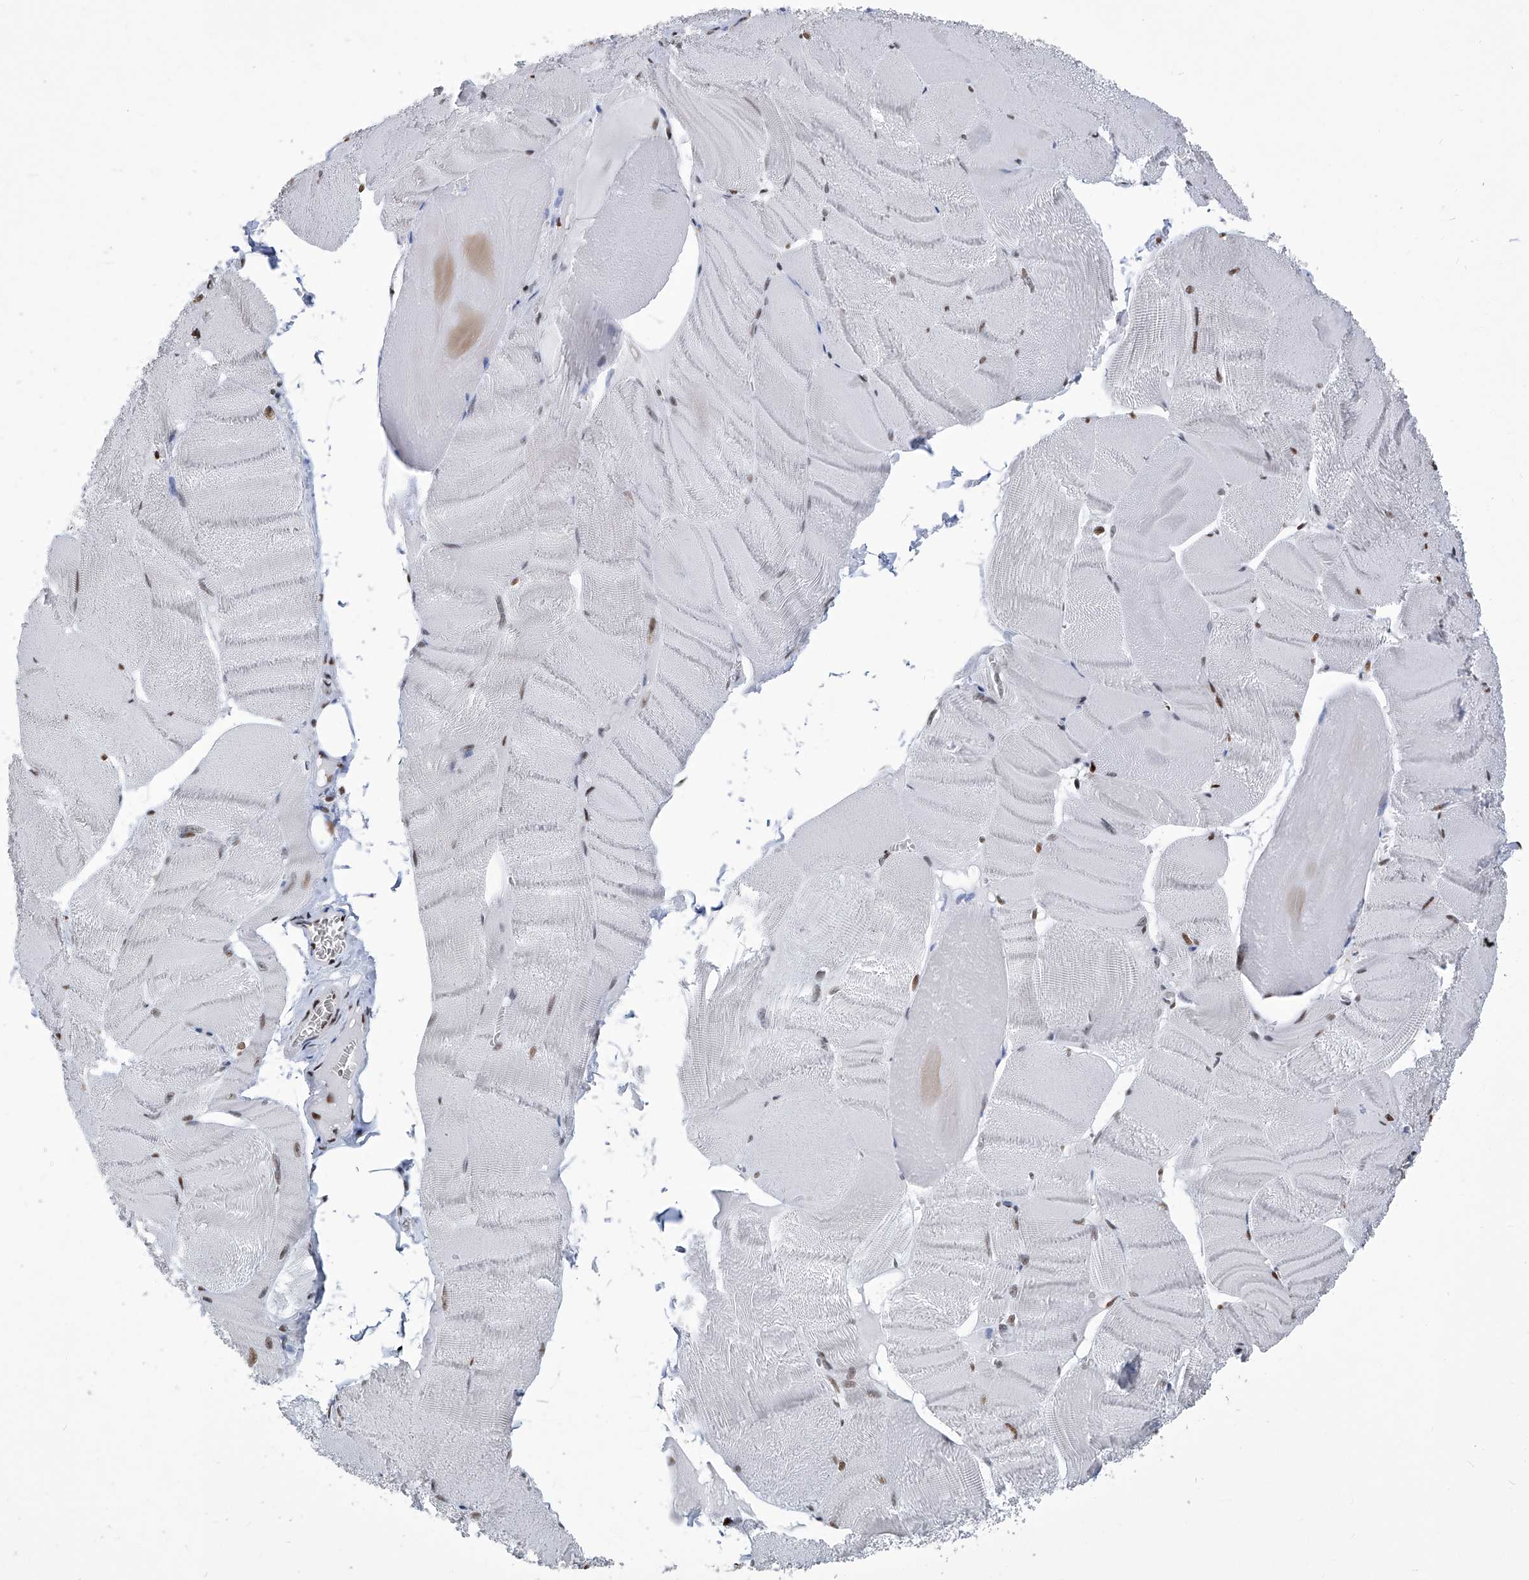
{"staining": {"intensity": "moderate", "quantity": "<25%", "location": "nuclear"}, "tissue": "skeletal muscle", "cell_type": "Myocytes", "image_type": "normal", "snomed": [{"axis": "morphology", "description": "Normal tissue, NOS"}, {"axis": "morphology", "description": "Basal cell carcinoma"}, {"axis": "topography", "description": "Skeletal muscle"}], "caption": "Brown immunohistochemical staining in unremarkable human skeletal muscle displays moderate nuclear expression in approximately <25% of myocytes. (DAB IHC with brightfield microscopy, high magnification).", "gene": "PCNA", "patient": {"sex": "female", "age": 64}}